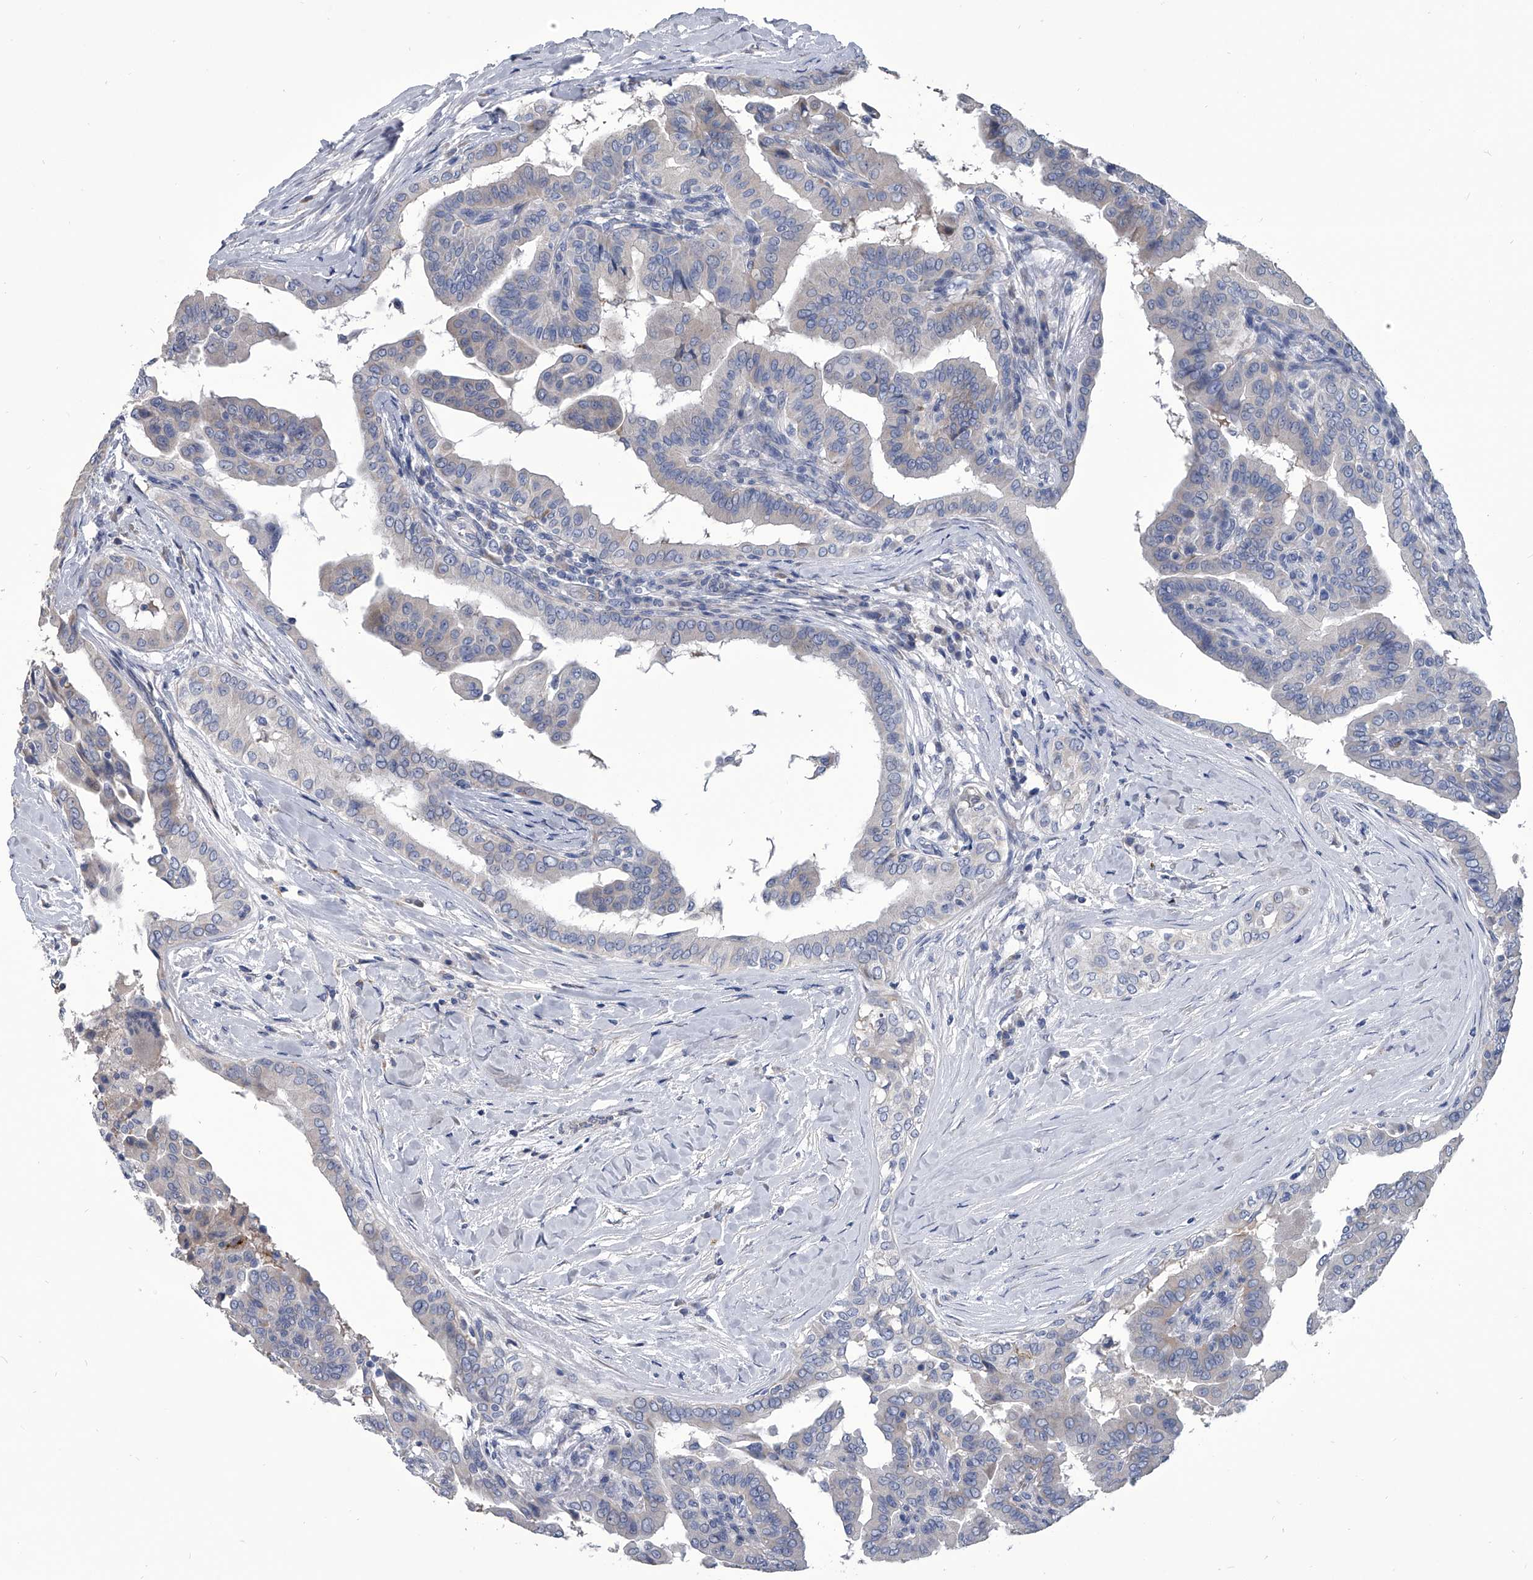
{"staining": {"intensity": "negative", "quantity": "none", "location": "none"}, "tissue": "thyroid cancer", "cell_type": "Tumor cells", "image_type": "cancer", "snomed": [{"axis": "morphology", "description": "Papillary adenocarcinoma, NOS"}, {"axis": "topography", "description": "Thyroid gland"}], "caption": "A micrograph of thyroid papillary adenocarcinoma stained for a protein exhibits no brown staining in tumor cells.", "gene": "SPP1", "patient": {"sex": "male", "age": 33}}